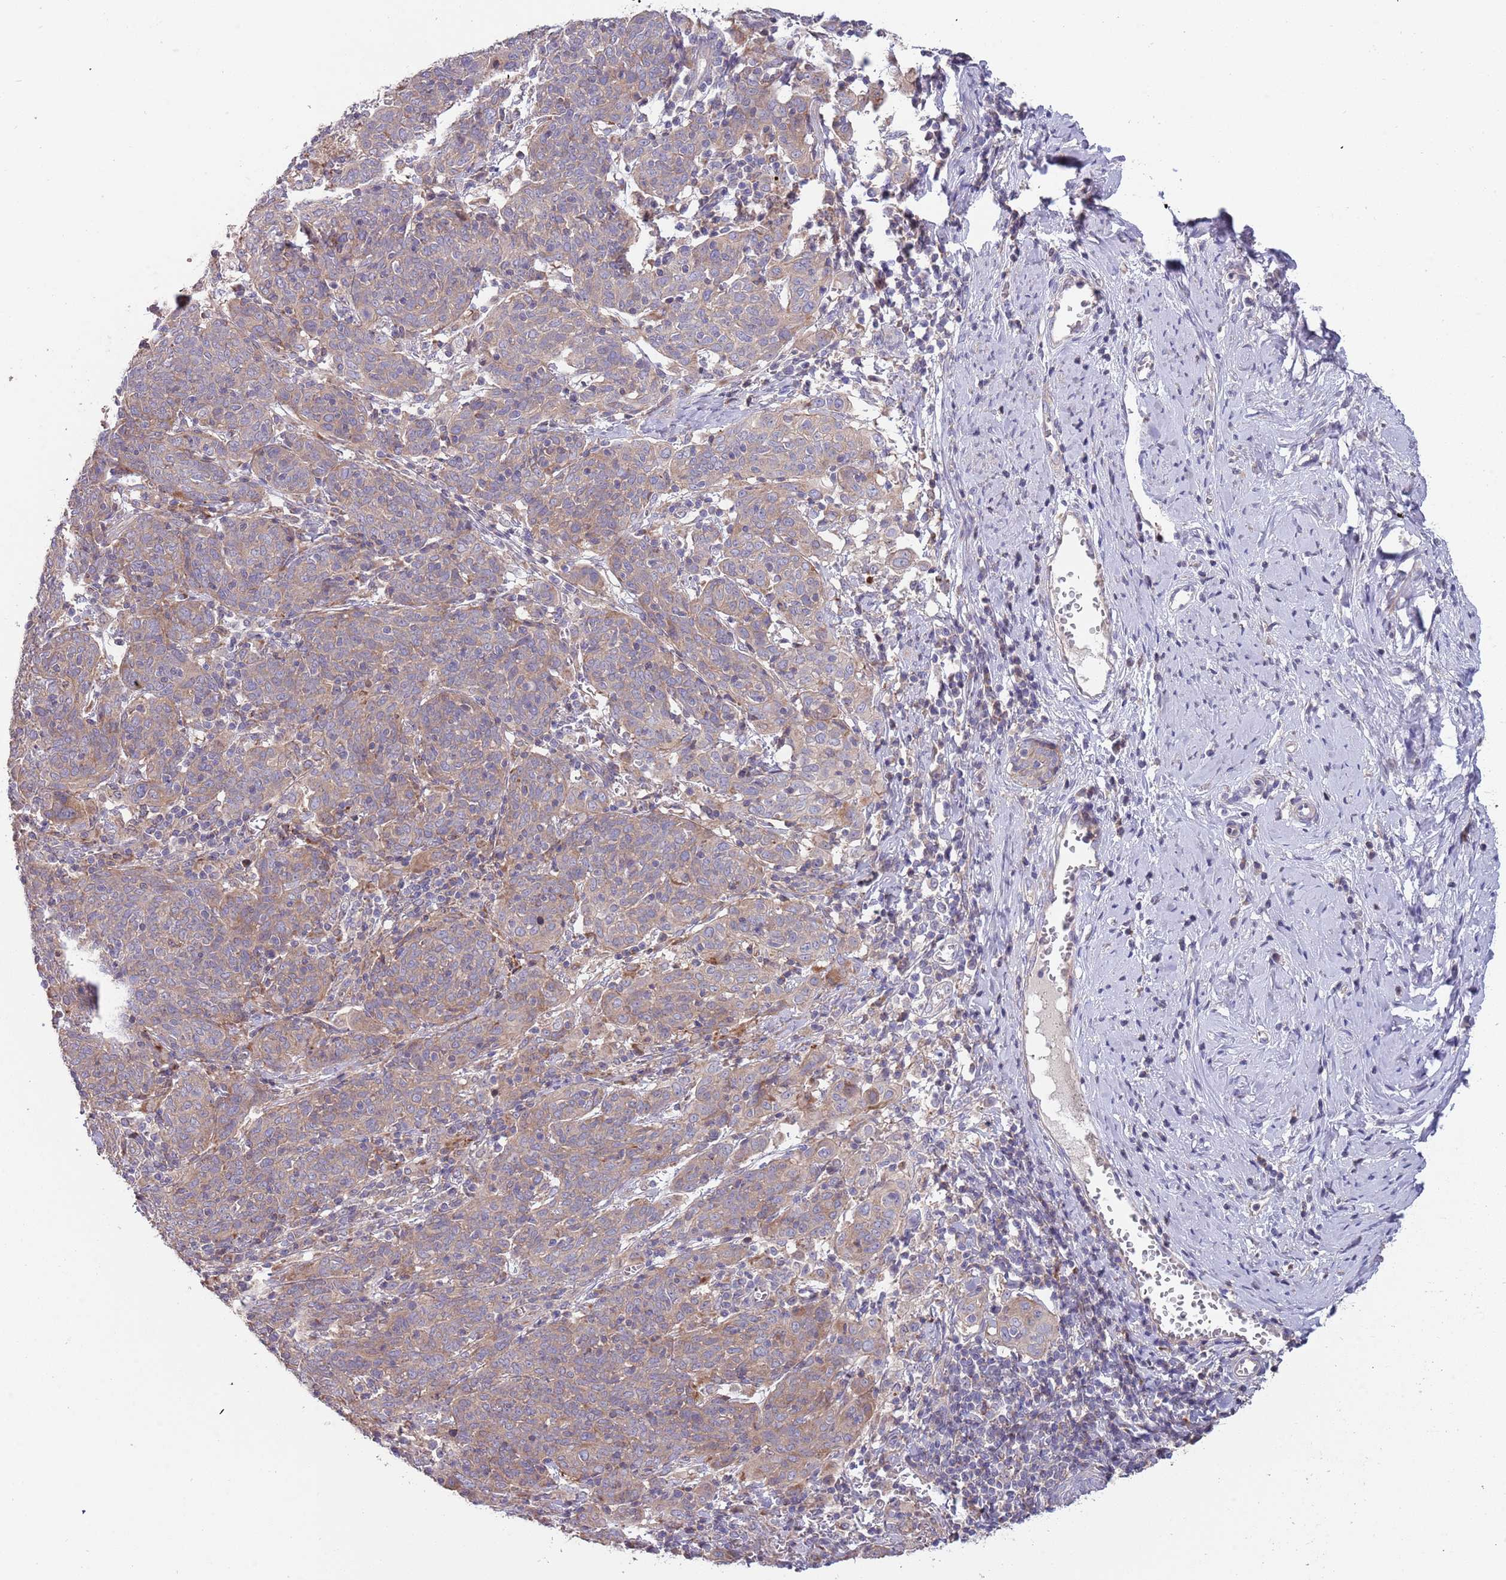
{"staining": {"intensity": "weak", "quantity": "25%-75%", "location": "cytoplasmic/membranous"}, "tissue": "cervical cancer", "cell_type": "Tumor cells", "image_type": "cancer", "snomed": [{"axis": "morphology", "description": "Squamous cell carcinoma, NOS"}, {"axis": "topography", "description": "Cervix"}], "caption": "Weak cytoplasmic/membranous protein staining is present in about 25%-75% of tumor cells in cervical cancer (squamous cell carcinoma). Nuclei are stained in blue.", "gene": "ABCC10", "patient": {"sex": "female", "age": 67}}